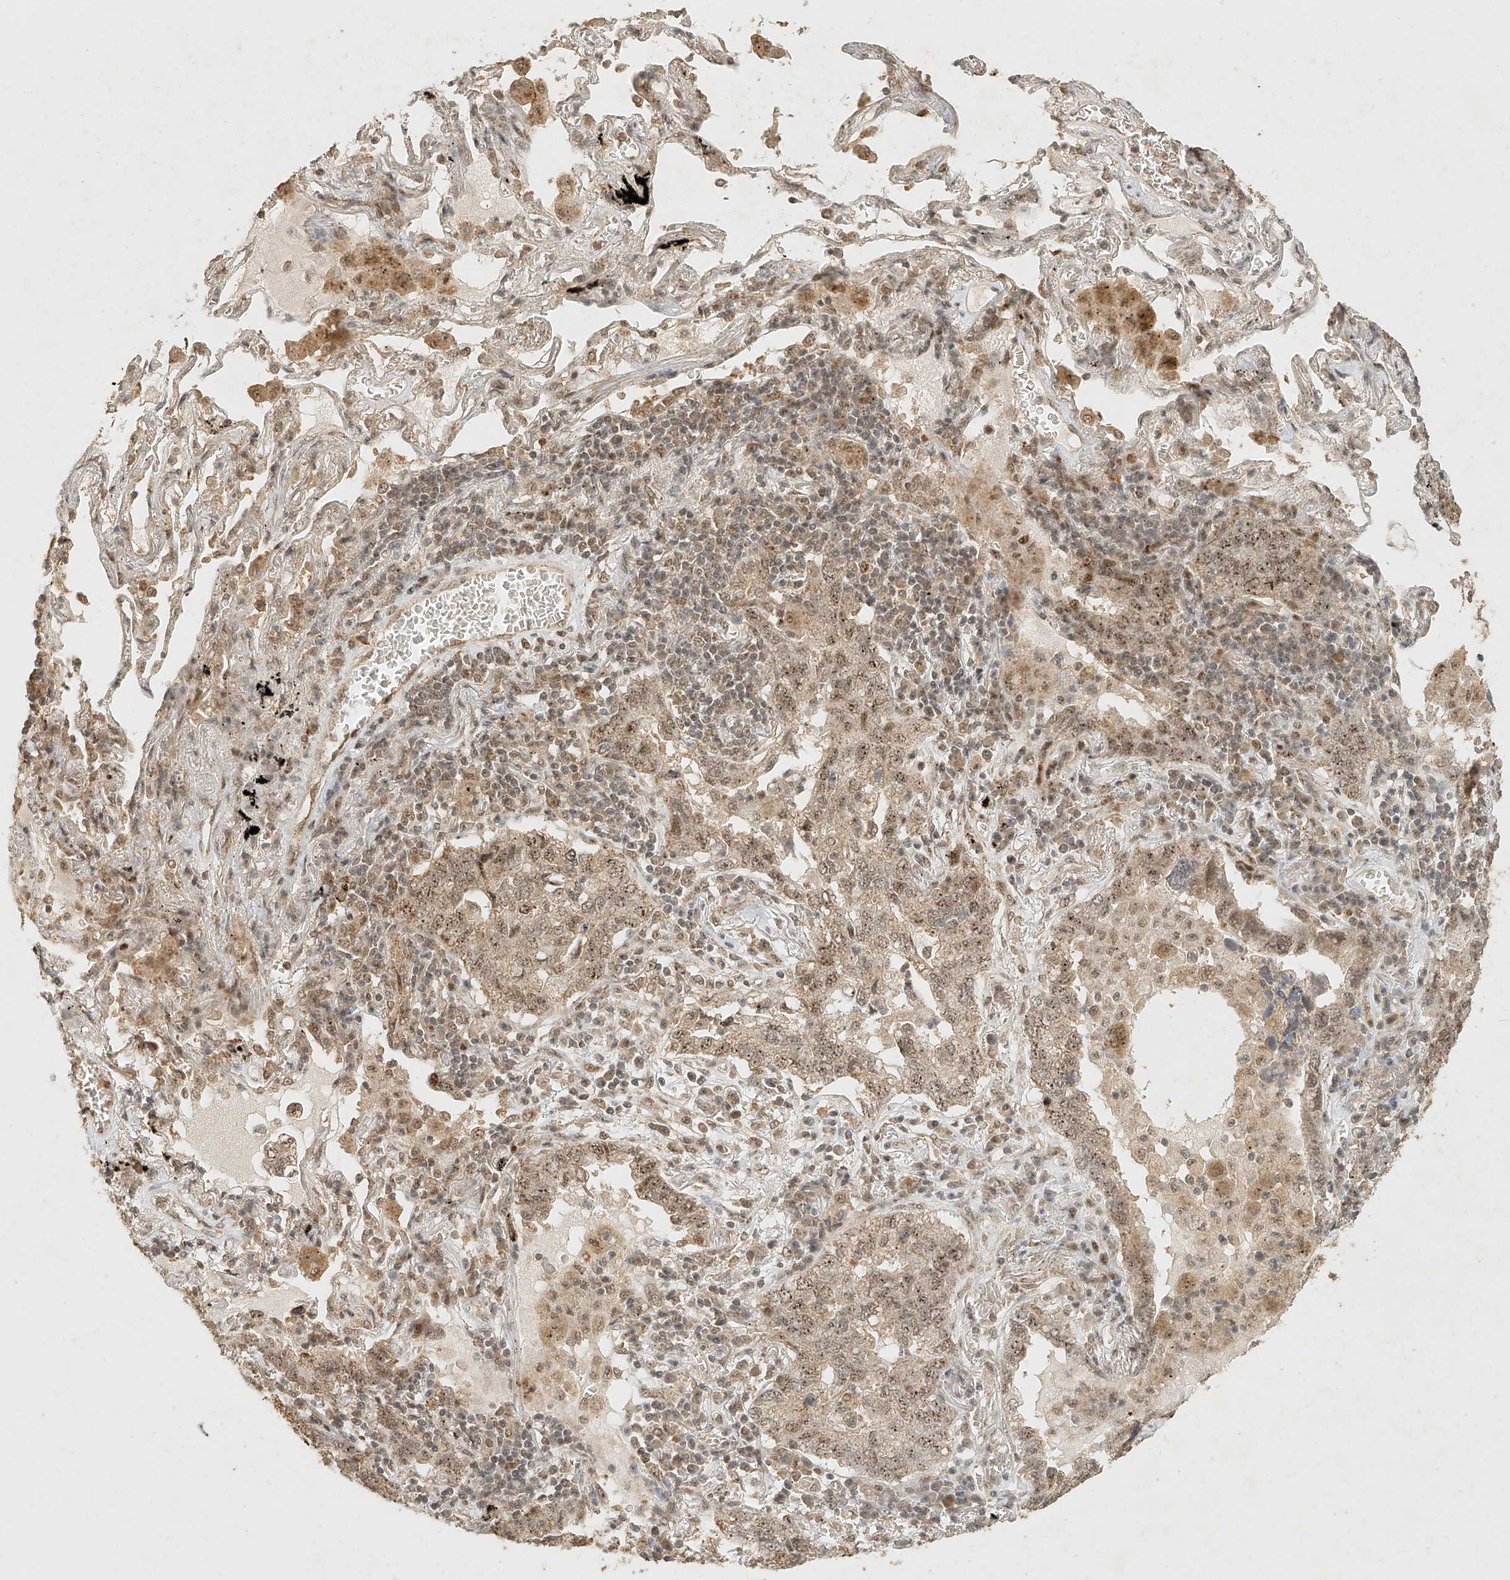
{"staining": {"intensity": "moderate", "quantity": ">75%", "location": "cytoplasmic/membranous,nuclear"}, "tissue": "lung cancer", "cell_type": "Tumor cells", "image_type": "cancer", "snomed": [{"axis": "morphology", "description": "Adenocarcinoma, NOS"}, {"axis": "topography", "description": "Lung"}], "caption": "Immunohistochemistry (IHC) staining of lung adenocarcinoma, which shows medium levels of moderate cytoplasmic/membranous and nuclear staining in about >75% of tumor cells indicating moderate cytoplasmic/membranous and nuclear protein positivity. The staining was performed using DAB (3,3'-diaminobenzidine) (brown) for protein detection and nuclei were counterstained in hematoxylin (blue).", "gene": "CXorf58", "patient": {"sex": "male", "age": 65}}